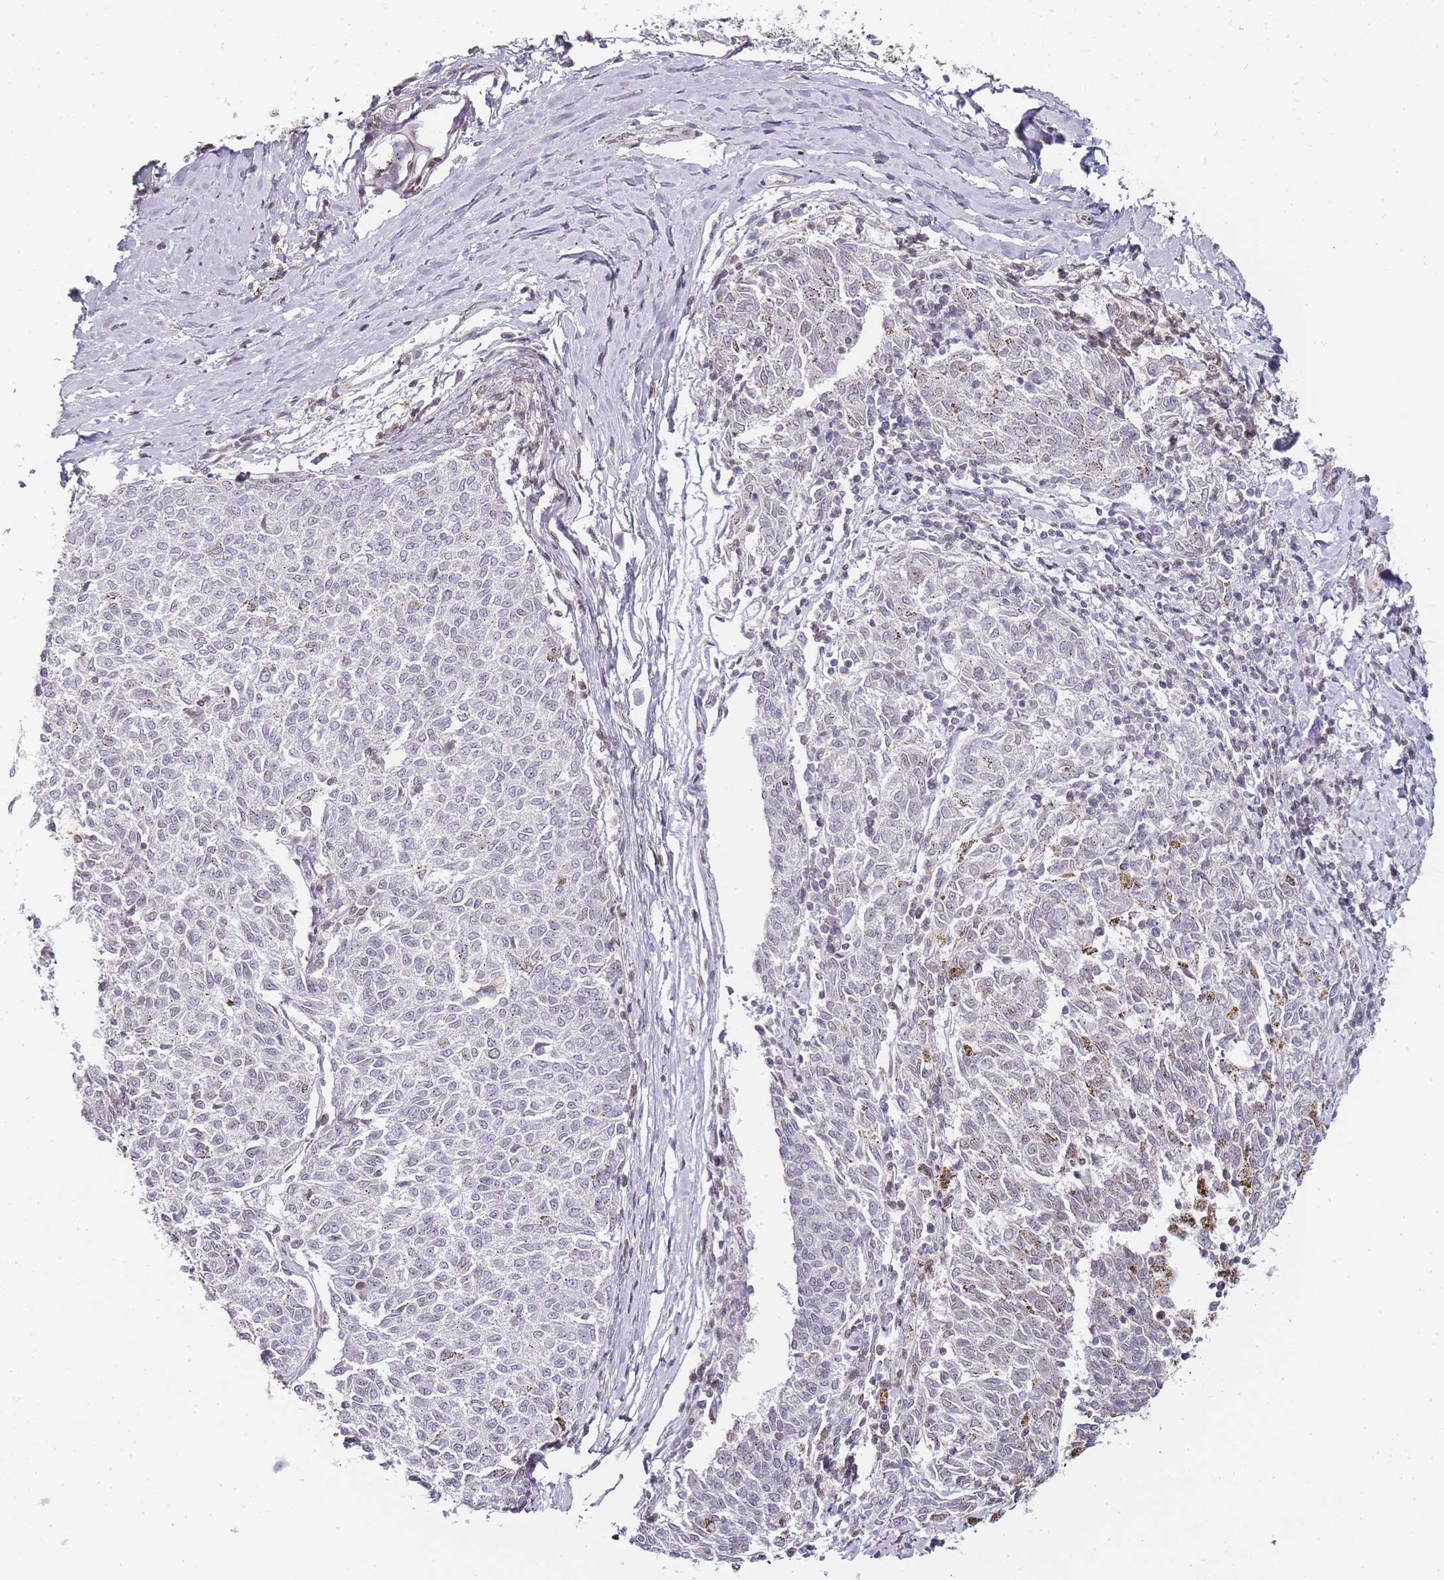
{"staining": {"intensity": "negative", "quantity": "none", "location": "none"}, "tissue": "melanoma", "cell_type": "Tumor cells", "image_type": "cancer", "snomed": [{"axis": "morphology", "description": "Malignant melanoma, NOS"}, {"axis": "topography", "description": "Skin"}], "caption": "Image shows no significant protein expression in tumor cells of melanoma.", "gene": "JAKMIP1", "patient": {"sex": "female", "age": 72}}